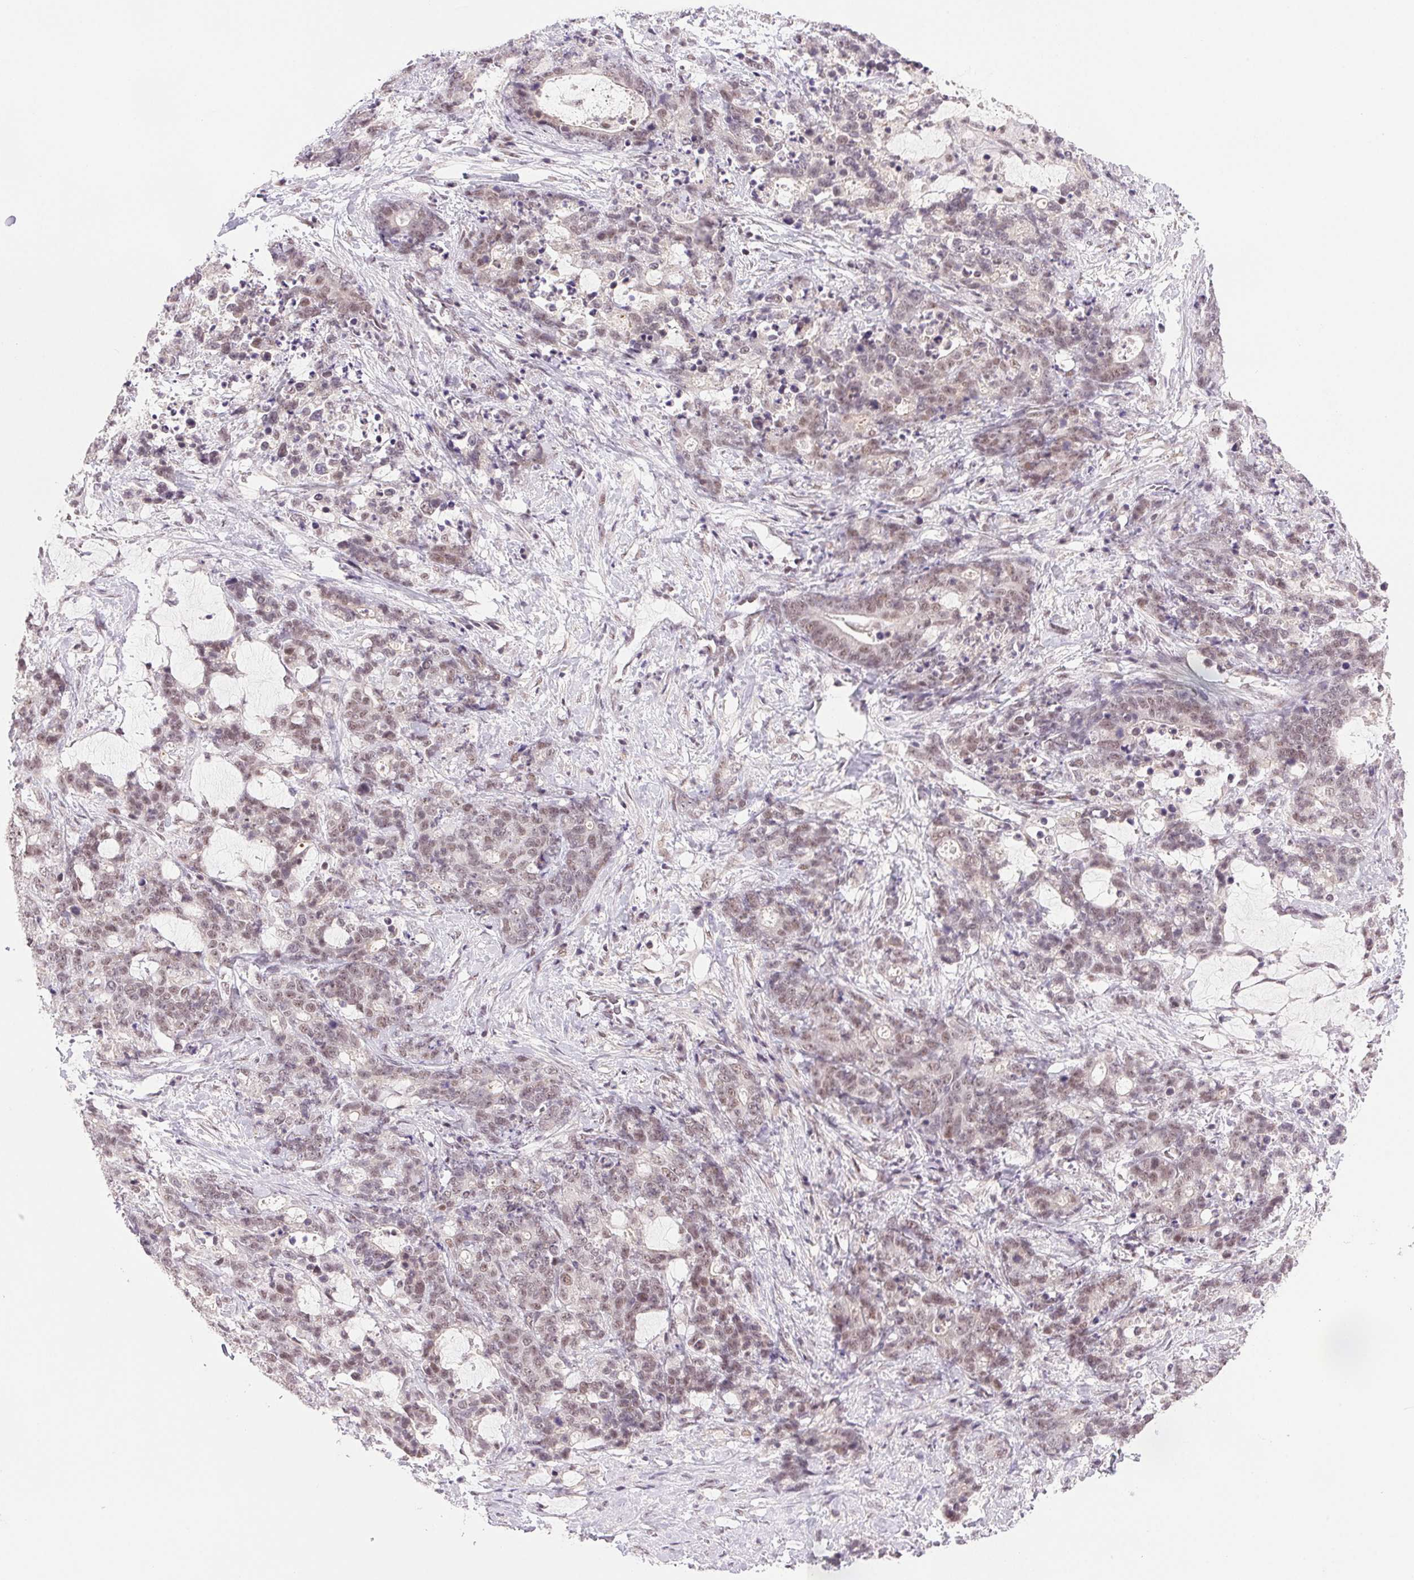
{"staining": {"intensity": "moderate", "quantity": "25%-75%", "location": "nuclear"}, "tissue": "stomach cancer", "cell_type": "Tumor cells", "image_type": "cancer", "snomed": [{"axis": "morphology", "description": "Normal tissue, NOS"}, {"axis": "morphology", "description": "Adenocarcinoma, NOS"}, {"axis": "topography", "description": "Stomach"}], "caption": "Protein analysis of stomach cancer (adenocarcinoma) tissue demonstrates moderate nuclear expression in about 25%-75% of tumor cells.", "gene": "PRPF18", "patient": {"sex": "female", "age": 64}}